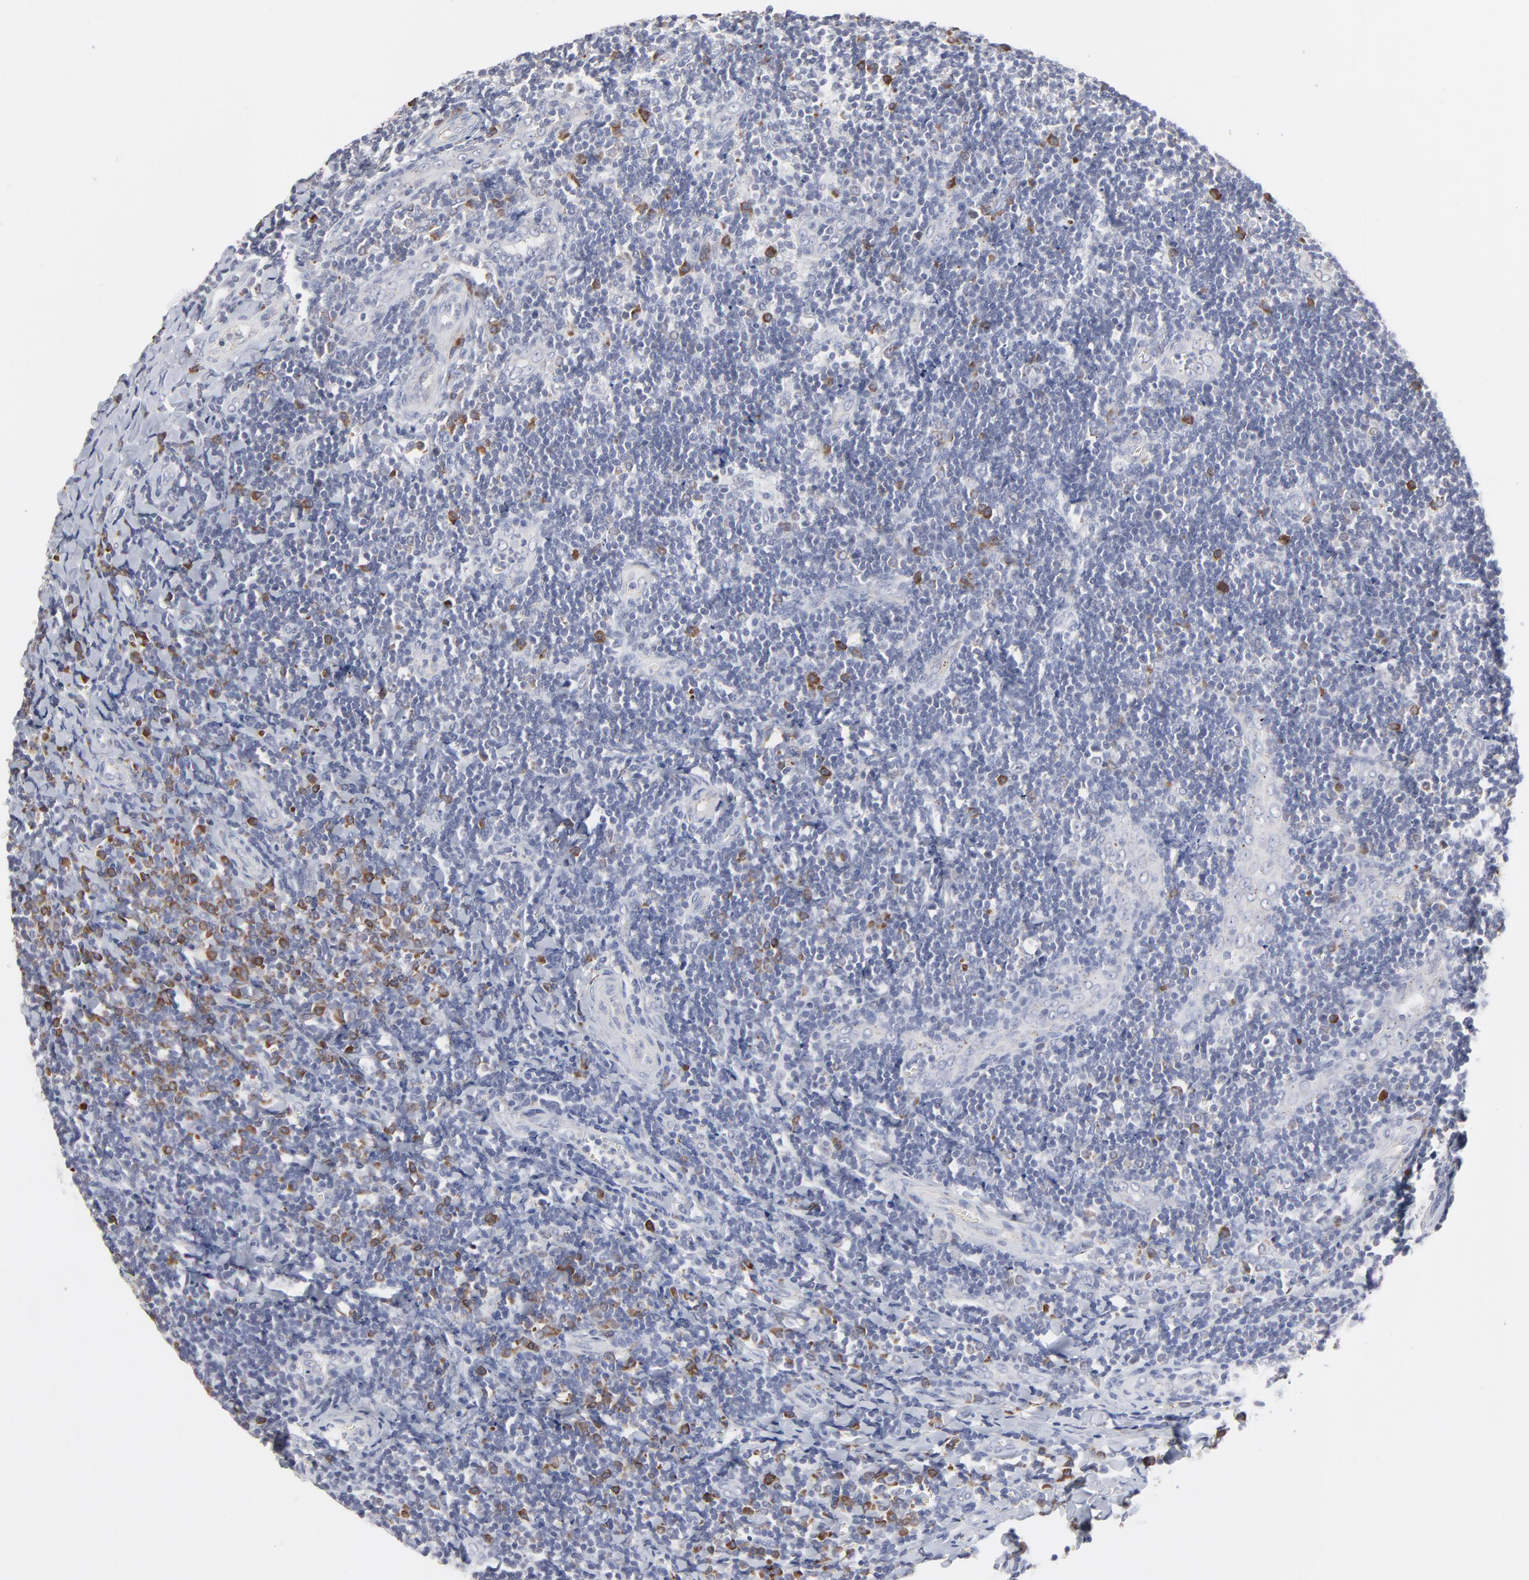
{"staining": {"intensity": "negative", "quantity": "none", "location": "none"}, "tissue": "tonsil", "cell_type": "Germinal center cells", "image_type": "normal", "snomed": [{"axis": "morphology", "description": "Normal tissue, NOS"}, {"axis": "topography", "description": "Tonsil"}], "caption": "This photomicrograph is of benign tonsil stained with IHC to label a protein in brown with the nuclei are counter-stained blue. There is no staining in germinal center cells. (DAB (3,3'-diaminobenzidine) IHC with hematoxylin counter stain).", "gene": "TRIM22", "patient": {"sex": "male", "age": 20}}